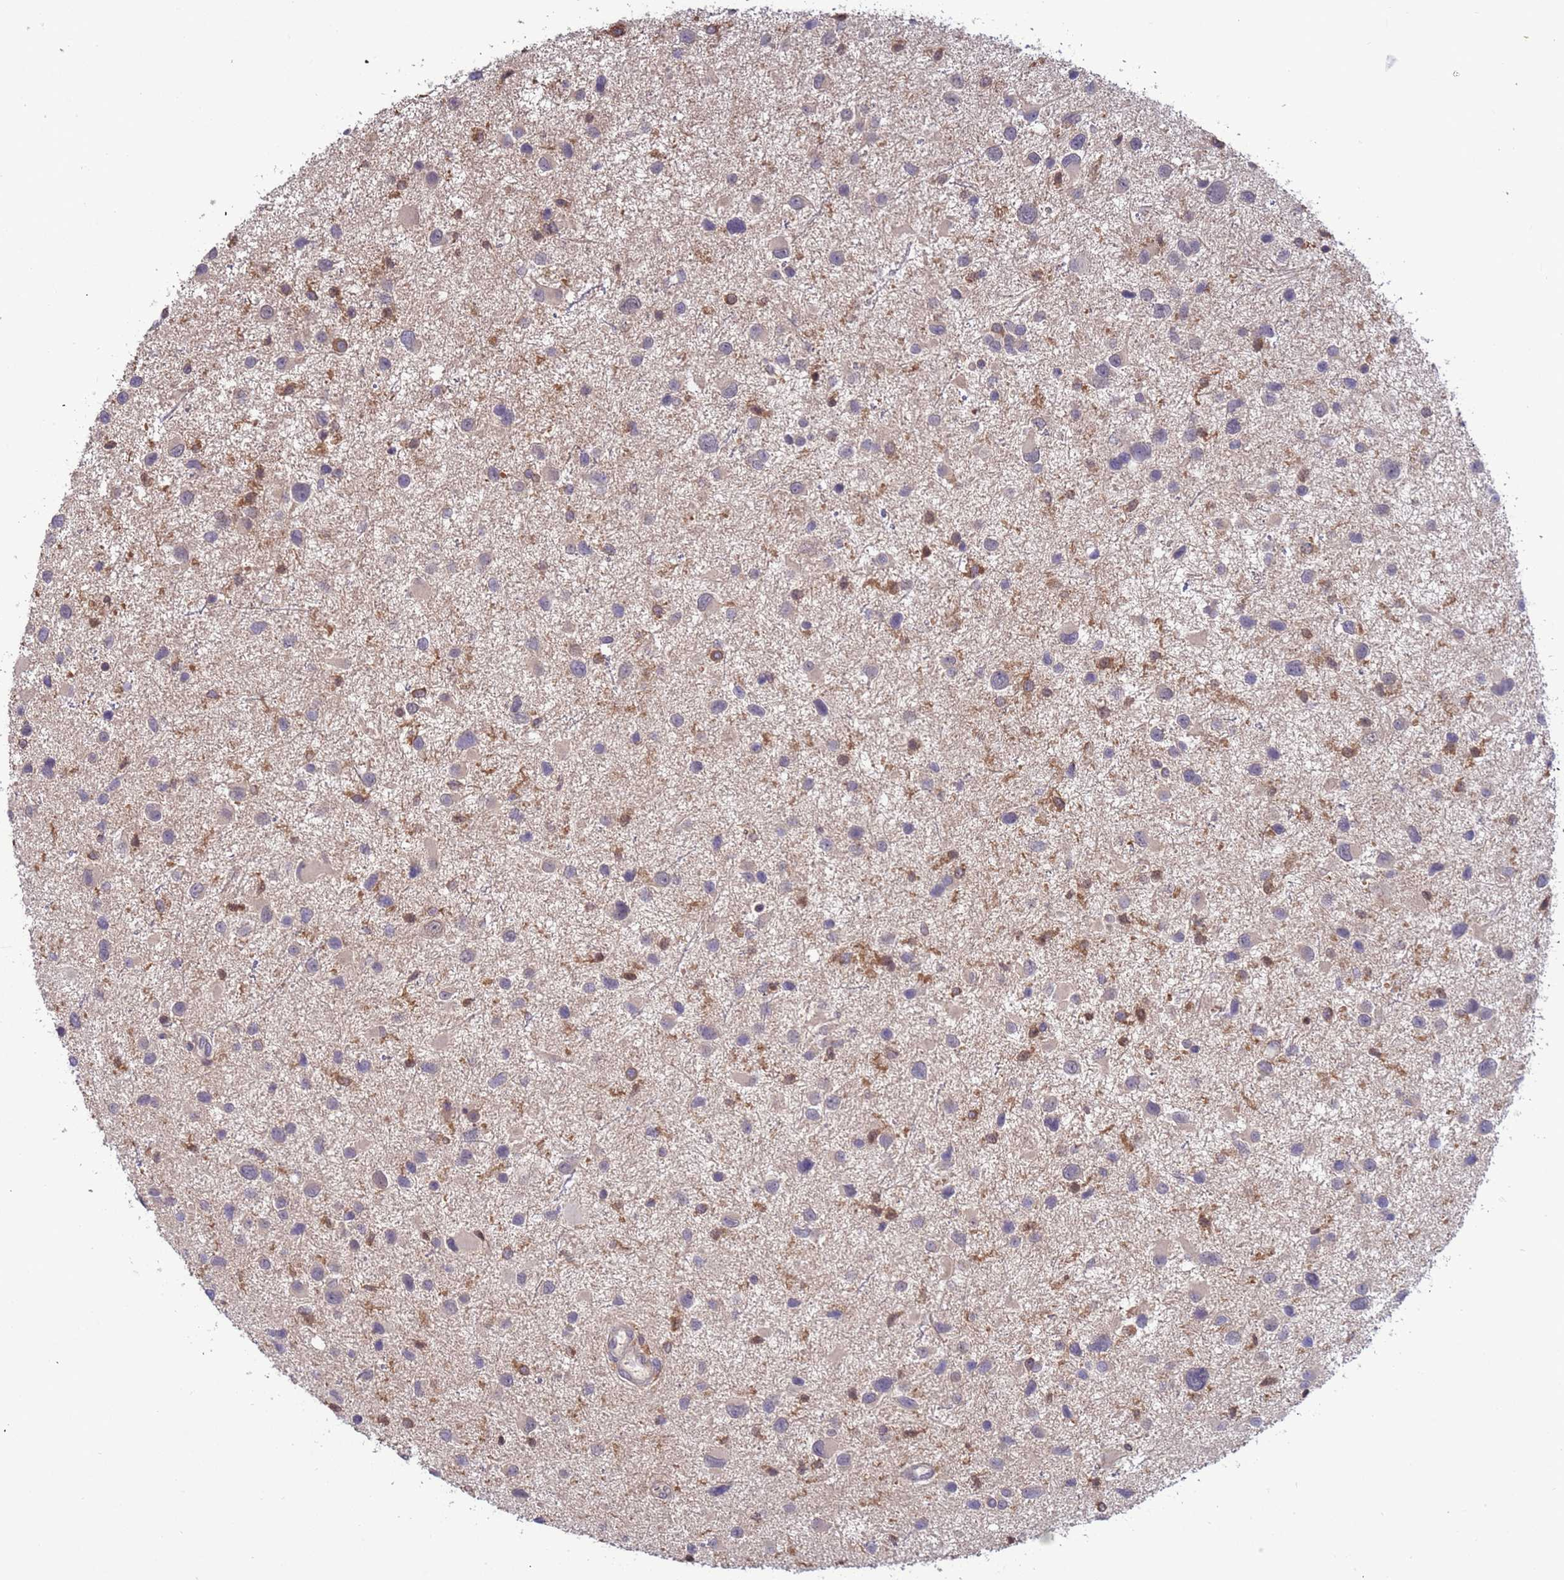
{"staining": {"intensity": "negative", "quantity": "none", "location": "none"}, "tissue": "glioma", "cell_type": "Tumor cells", "image_type": "cancer", "snomed": [{"axis": "morphology", "description": "Glioma, malignant, Low grade"}, {"axis": "topography", "description": "Brain"}], "caption": "IHC histopathology image of human glioma stained for a protein (brown), which reveals no staining in tumor cells. The staining is performed using DAB brown chromogen with nuclei counter-stained in using hematoxylin.", "gene": "AMPD3", "patient": {"sex": "female", "age": 32}}